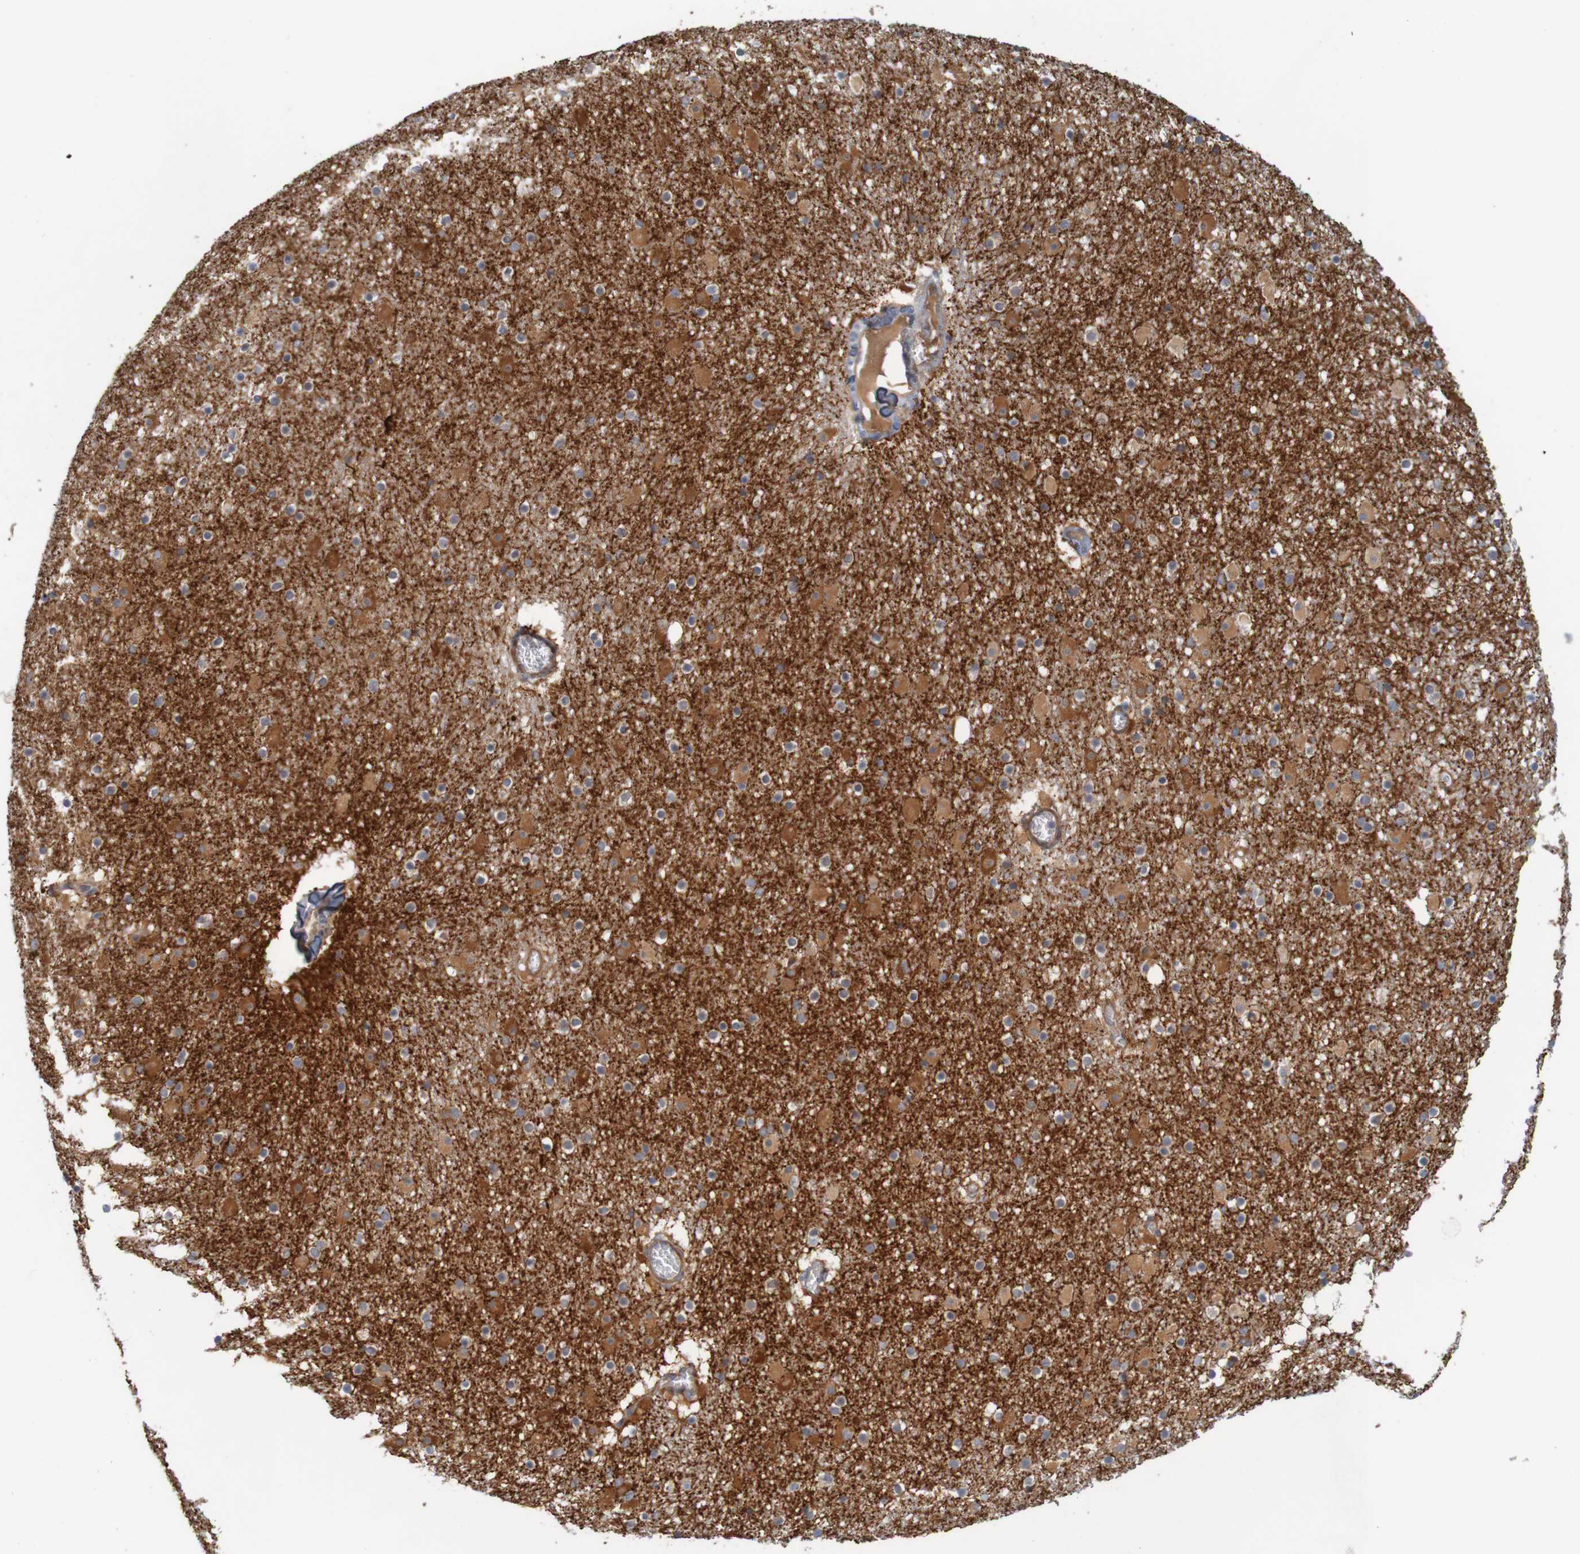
{"staining": {"intensity": "moderate", "quantity": "25%-75%", "location": "cytoplasmic/membranous"}, "tissue": "caudate", "cell_type": "Glial cells", "image_type": "normal", "snomed": [{"axis": "morphology", "description": "Normal tissue, NOS"}, {"axis": "topography", "description": "Lateral ventricle wall"}], "caption": "Immunohistochemistry (IHC) of normal human caudate reveals medium levels of moderate cytoplasmic/membranous positivity in about 25%-75% of glial cells. The staining was performed using DAB (3,3'-diaminobenzidine) to visualize the protein expression in brown, while the nuclei were stained in blue with hematoxylin (Magnification: 20x).", "gene": "KRT23", "patient": {"sex": "male", "age": 45}}